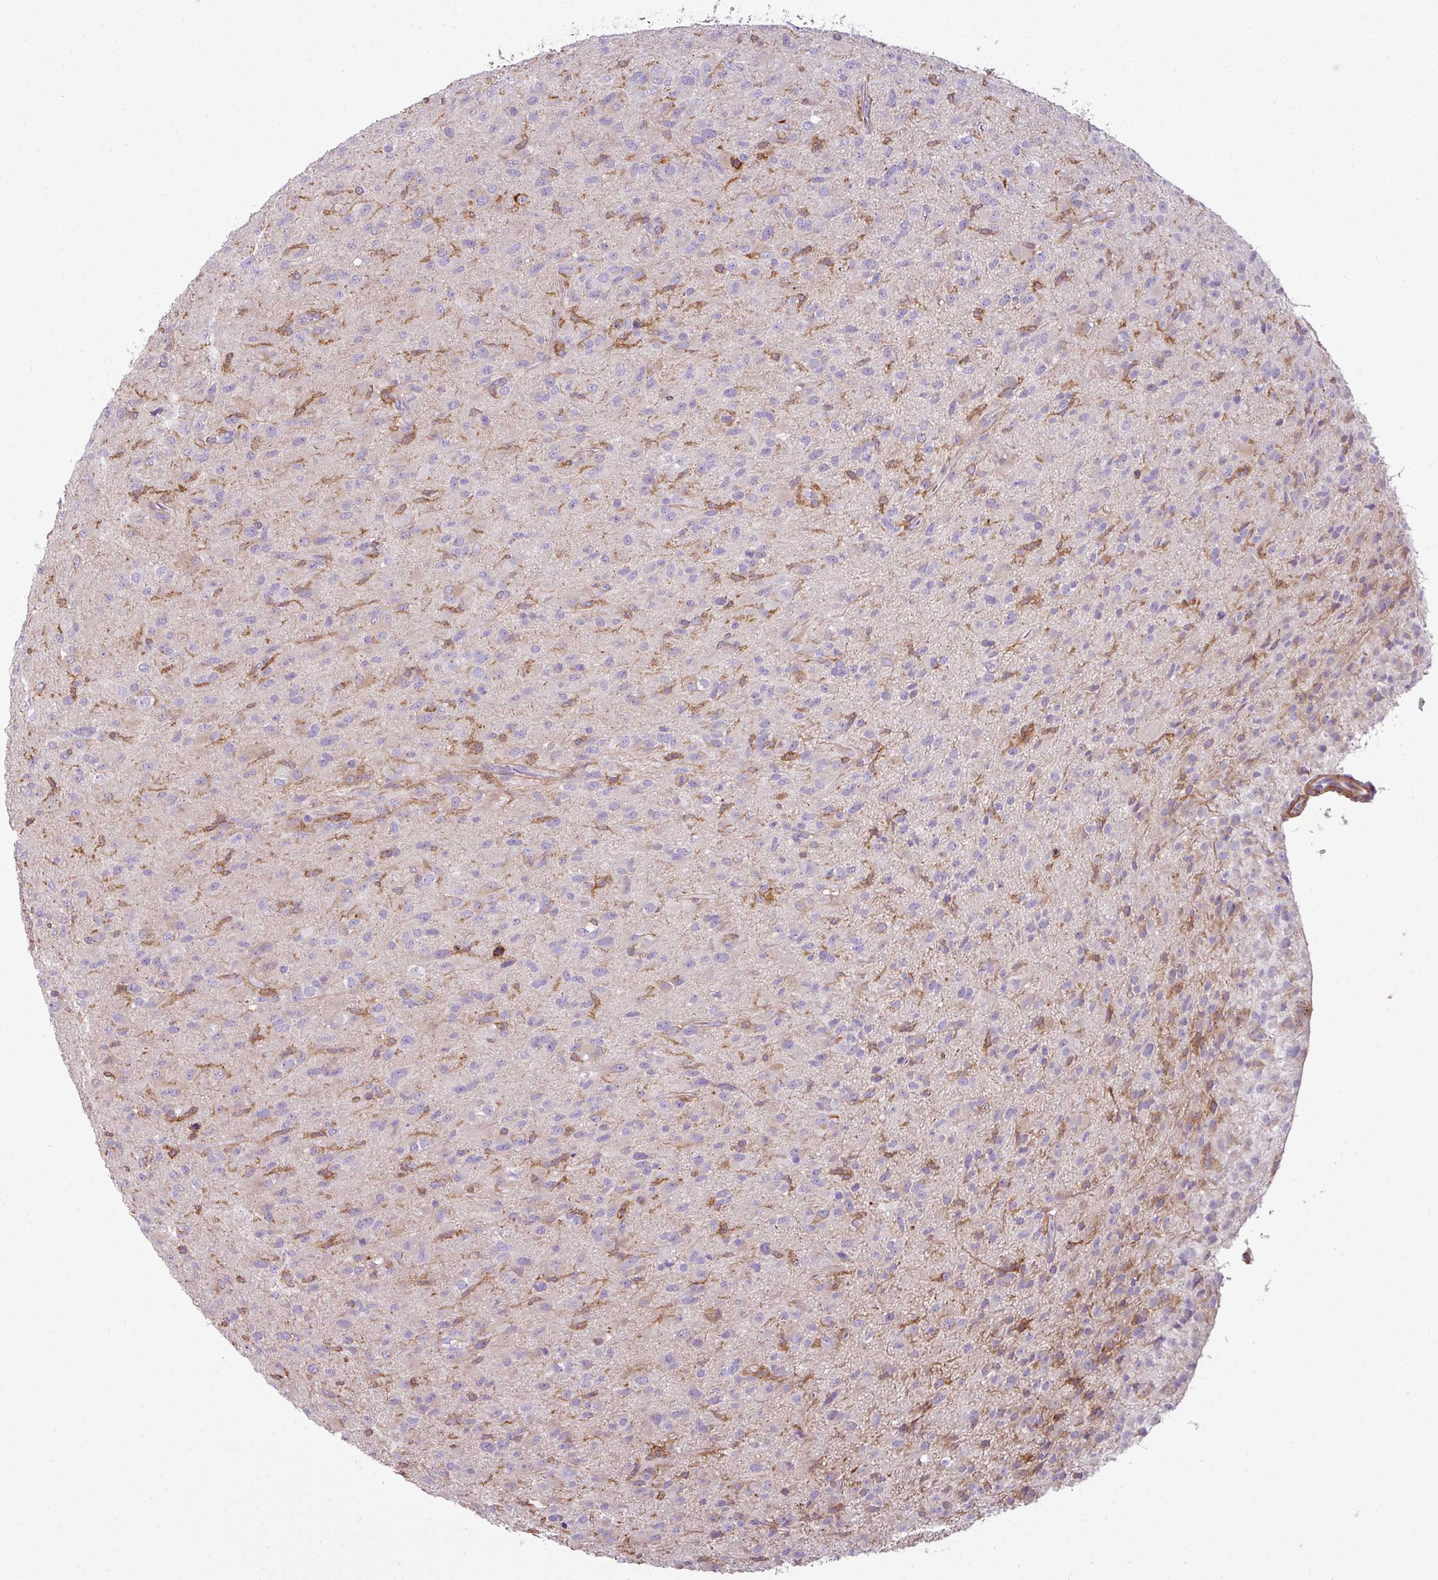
{"staining": {"intensity": "negative", "quantity": "none", "location": "none"}, "tissue": "glioma", "cell_type": "Tumor cells", "image_type": "cancer", "snomed": [{"axis": "morphology", "description": "Glioma, malignant, Low grade"}, {"axis": "topography", "description": "Brain"}], "caption": "Immunohistochemical staining of human glioma exhibits no significant staining in tumor cells.", "gene": "COL8A1", "patient": {"sex": "male", "age": 65}}